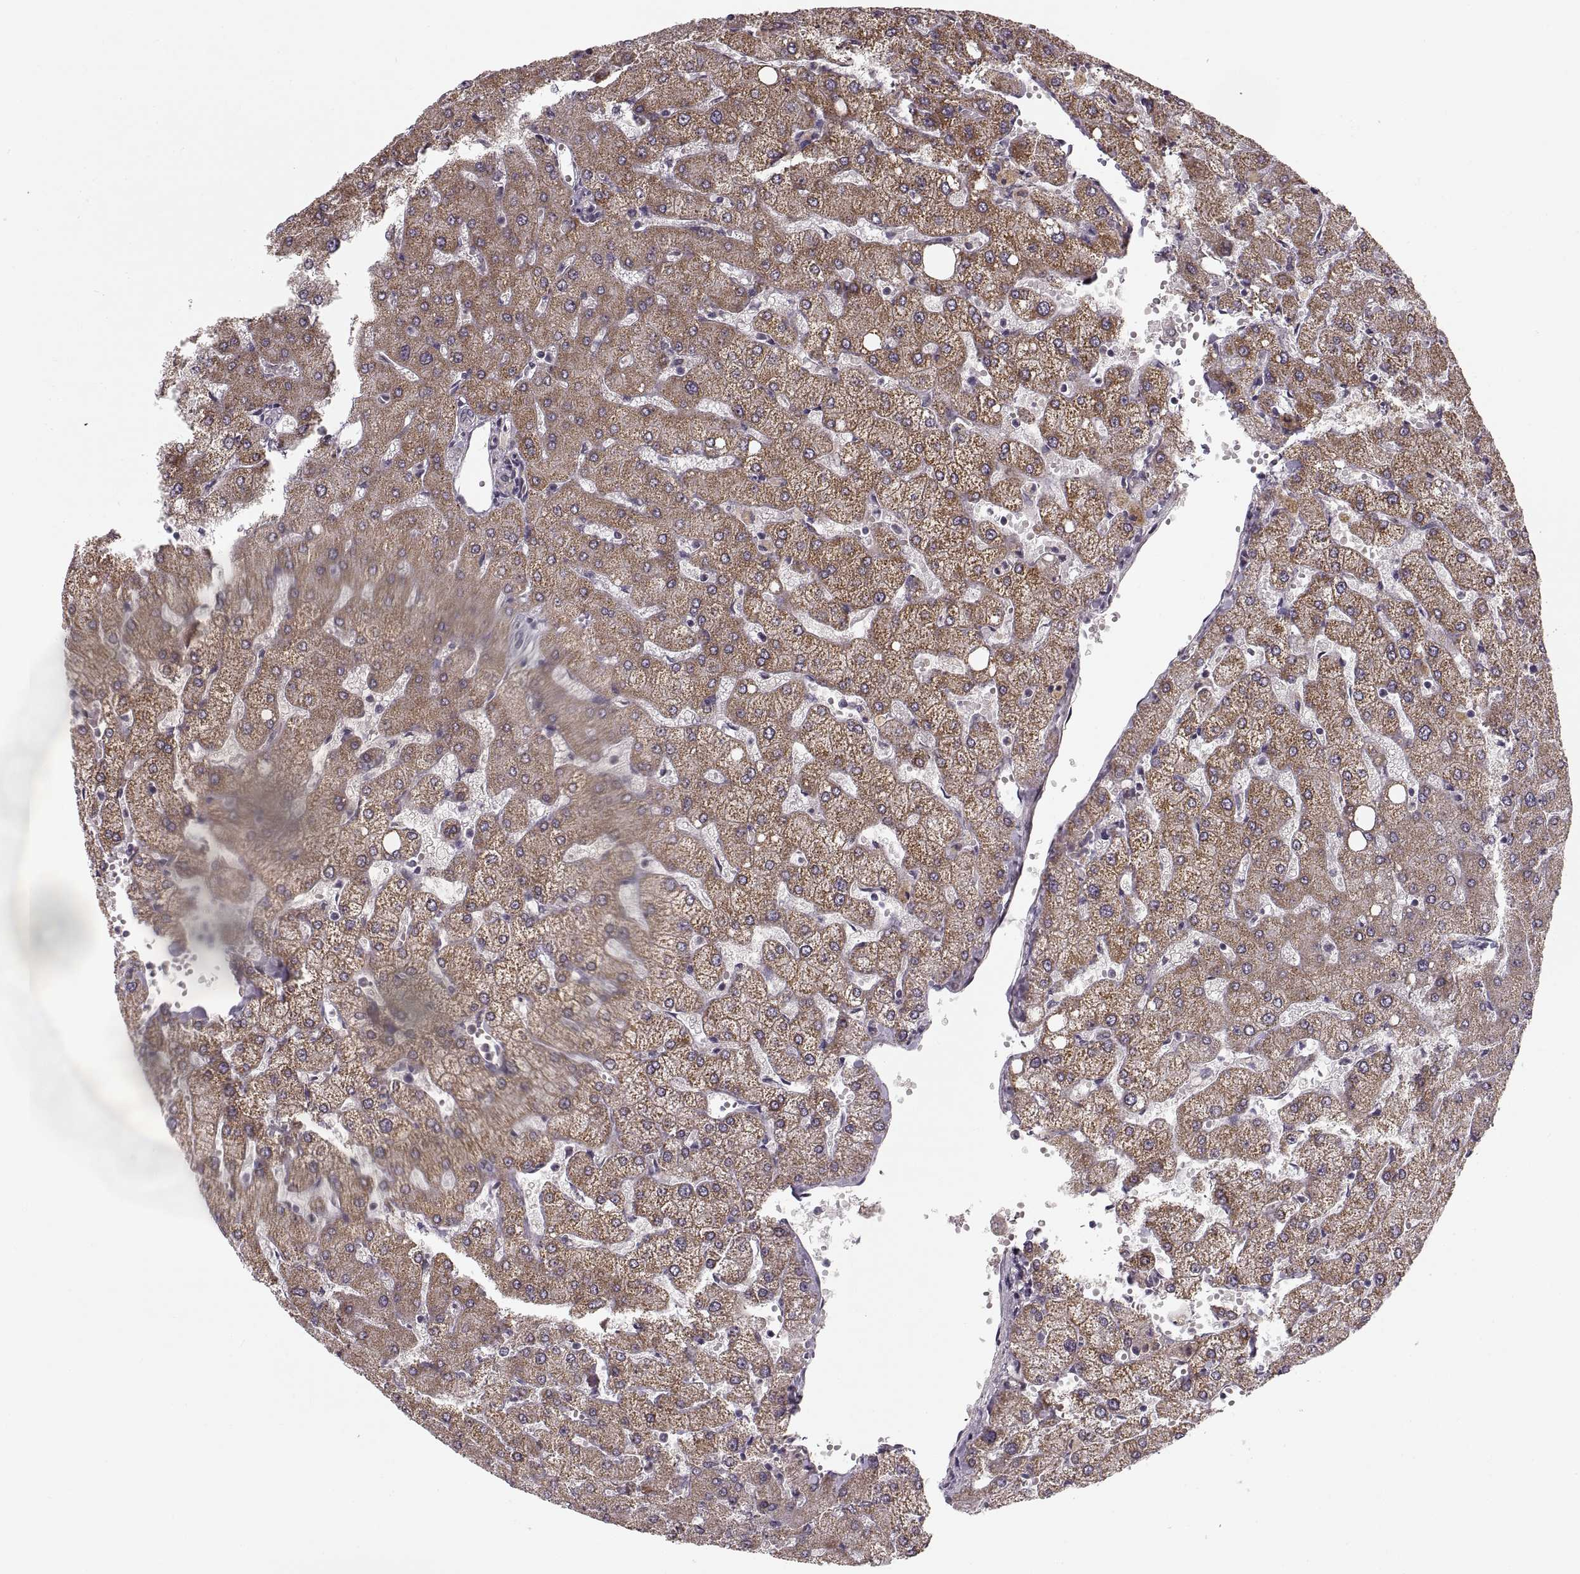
{"staining": {"intensity": "negative", "quantity": "none", "location": "none"}, "tissue": "liver", "cell_type": "Cholangiocytes", "image_type": "normal", "snomed": [{"axis": "morphology", "description": "Normal tissue, NOS"}, {"axis": "topography", "description": "Liver"}], "caption": "A histopathology image of human liver is negative for staining in cholangiocytes. The staining is performed using DAB brown chromogen with nuclei counter-stained in using hematoxylin.", "gene": "ASIC3", "patient": {"sex": "female", "age": 54}}